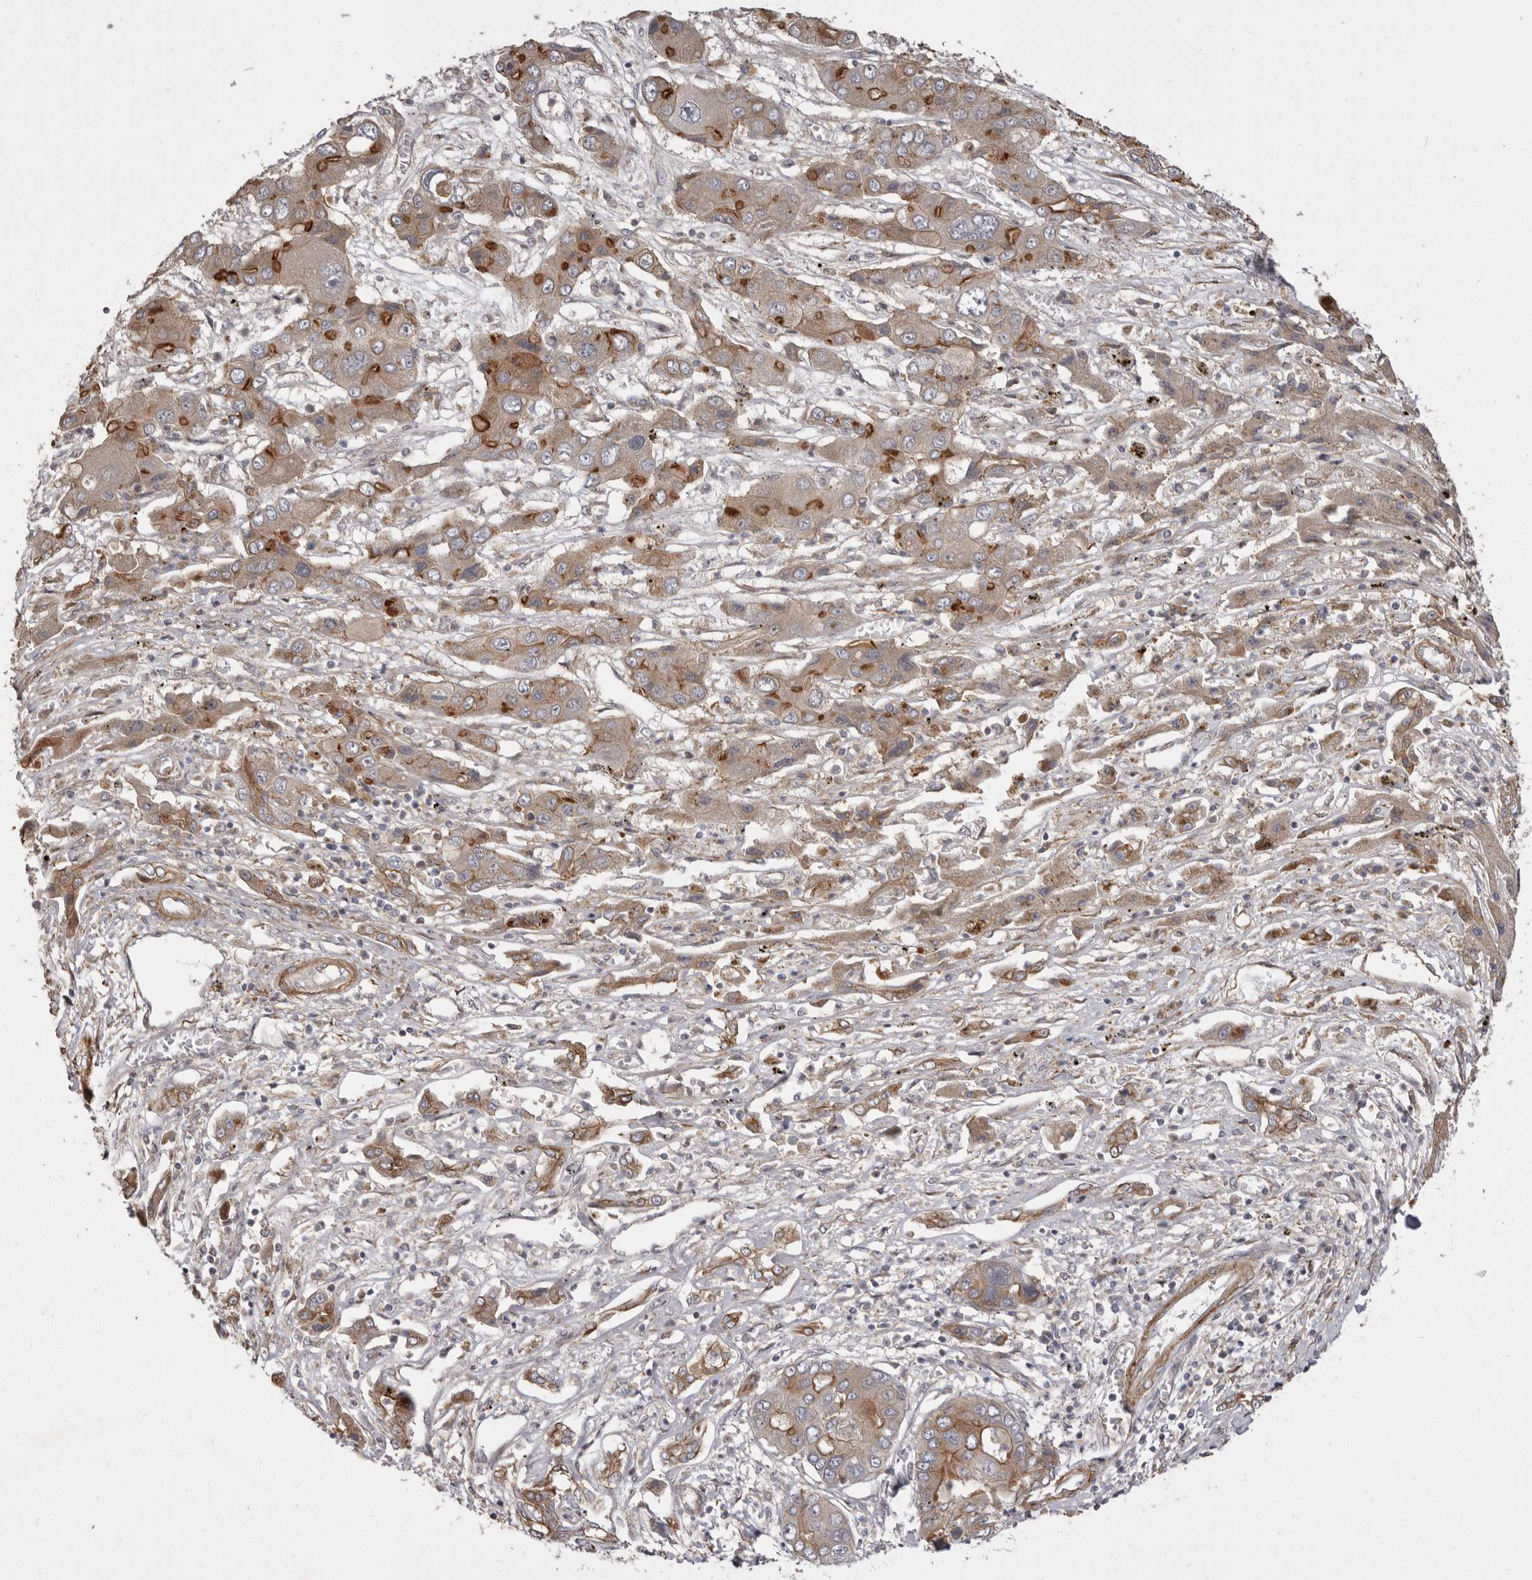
{"staining": {"intensity": "strong", "quantity": "<25%", "location": "cytoplasmic/membranous"}, "tissue": "liver cancer", "cell_type": "Tumor cells", "image_type": "cancer", "snomed": [{"axis": "morphology", "description": "Cholangiocarcinoma"}, {"axis": "topography", "description": "Liver"}], "caption": "Immunohistochemical staining of cholangiocarcinoma (liver) exhibits medium levels of strong cytoplasmic/membranous protein staining in approximately <25% of tumor cells.", "gene": "VPS45", "patient": {"sex": "male", "age": 67}}